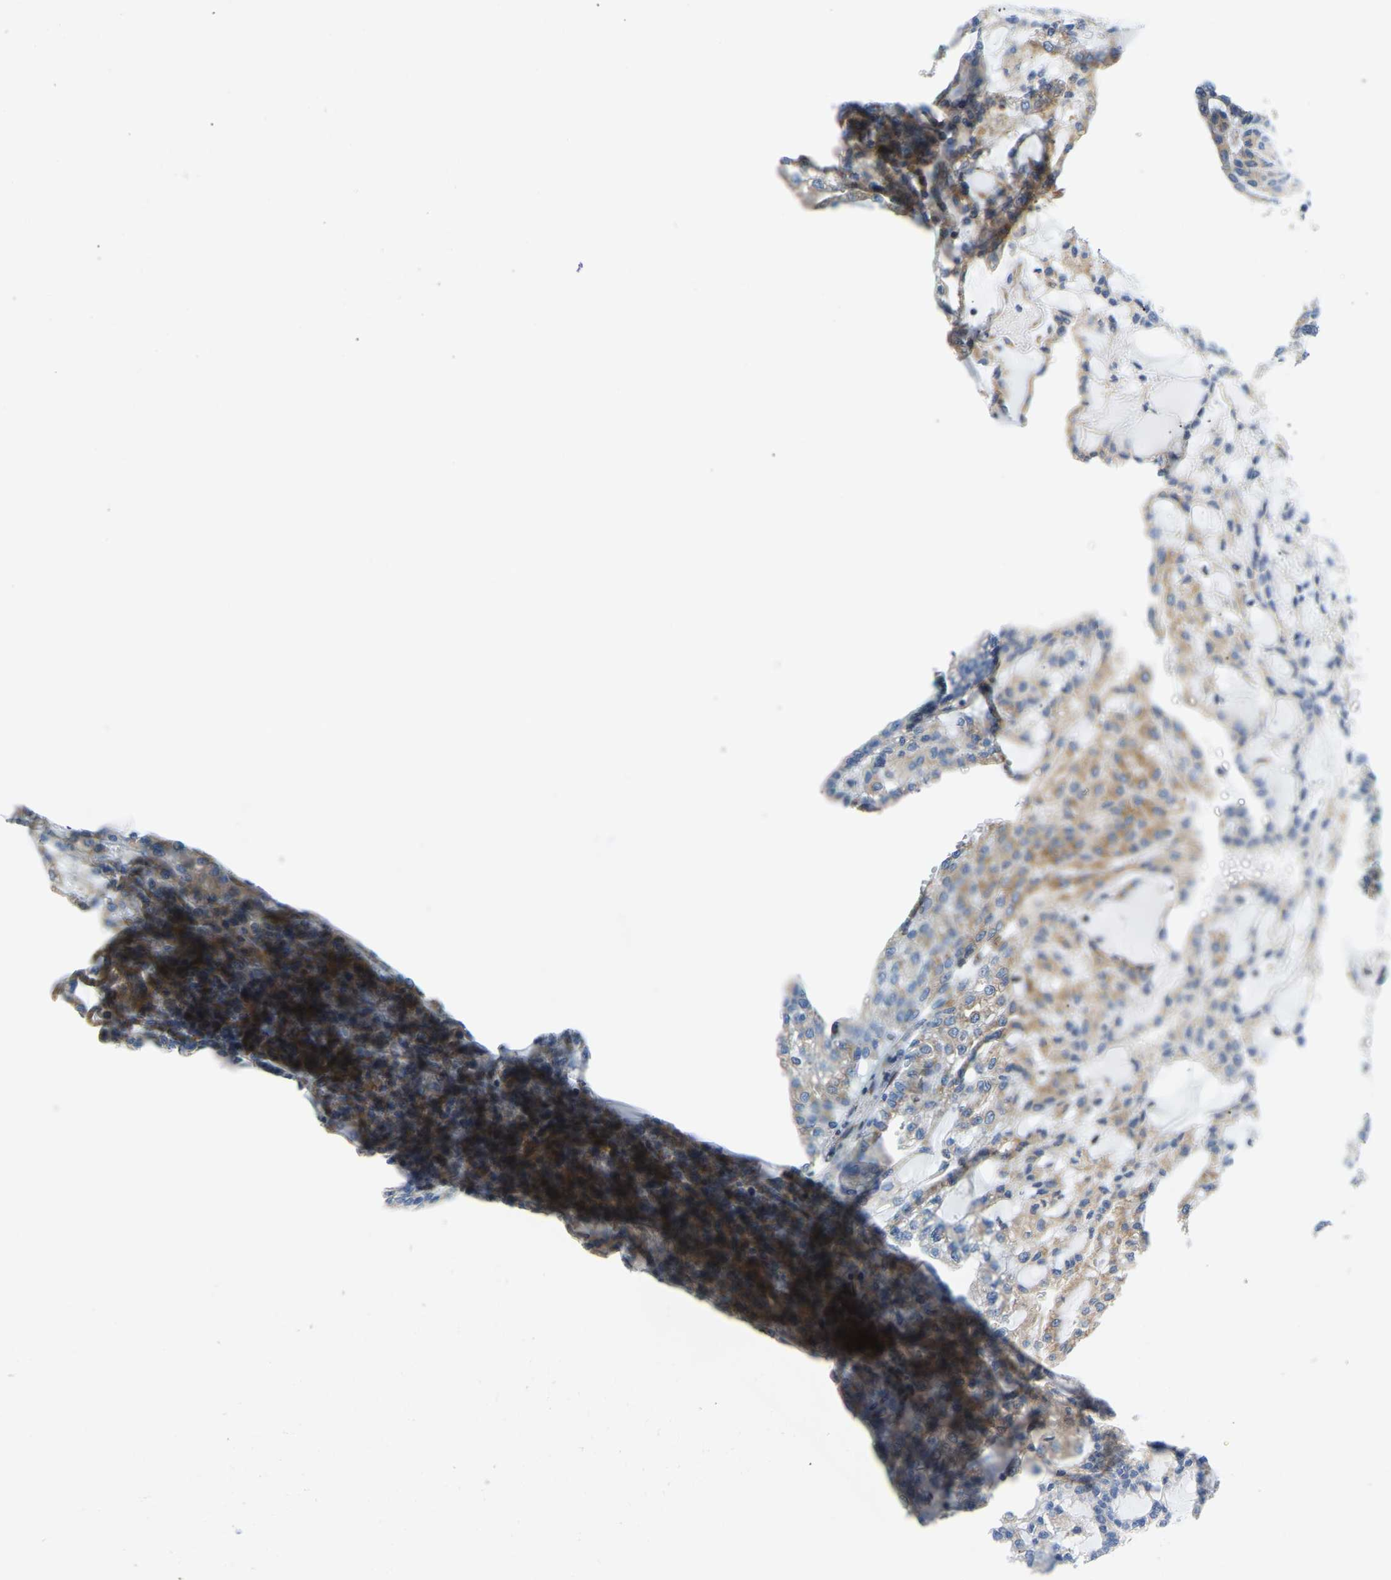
{"staining": {"intensity": "moderate", "quantity": ">75%", "location": "cytoplasmic/membranous"}, "tissue": "renal cancer", "cell_type": "Tumor cells", "image_type": "cancer", "snomed": [{"axis": "morphology", "description": "Adenocarcinoma, NOS"}, {"axis": "topography", "description": "Kidney"}], "caption": "Immunohistochemical staining of renal cancer (adenocarcinoma) shows medium levels of moderate cytoplasmic/membranous protein positivity in about >75% of tumor cells. The staining was performed using DAB (3,3'-diaminobenzidine), with brown indicating positive protein expression. Nuclei are stained blue with hematoxylin.", "gene": "SND1", "patient": {"sex": "male", "age": 63}}